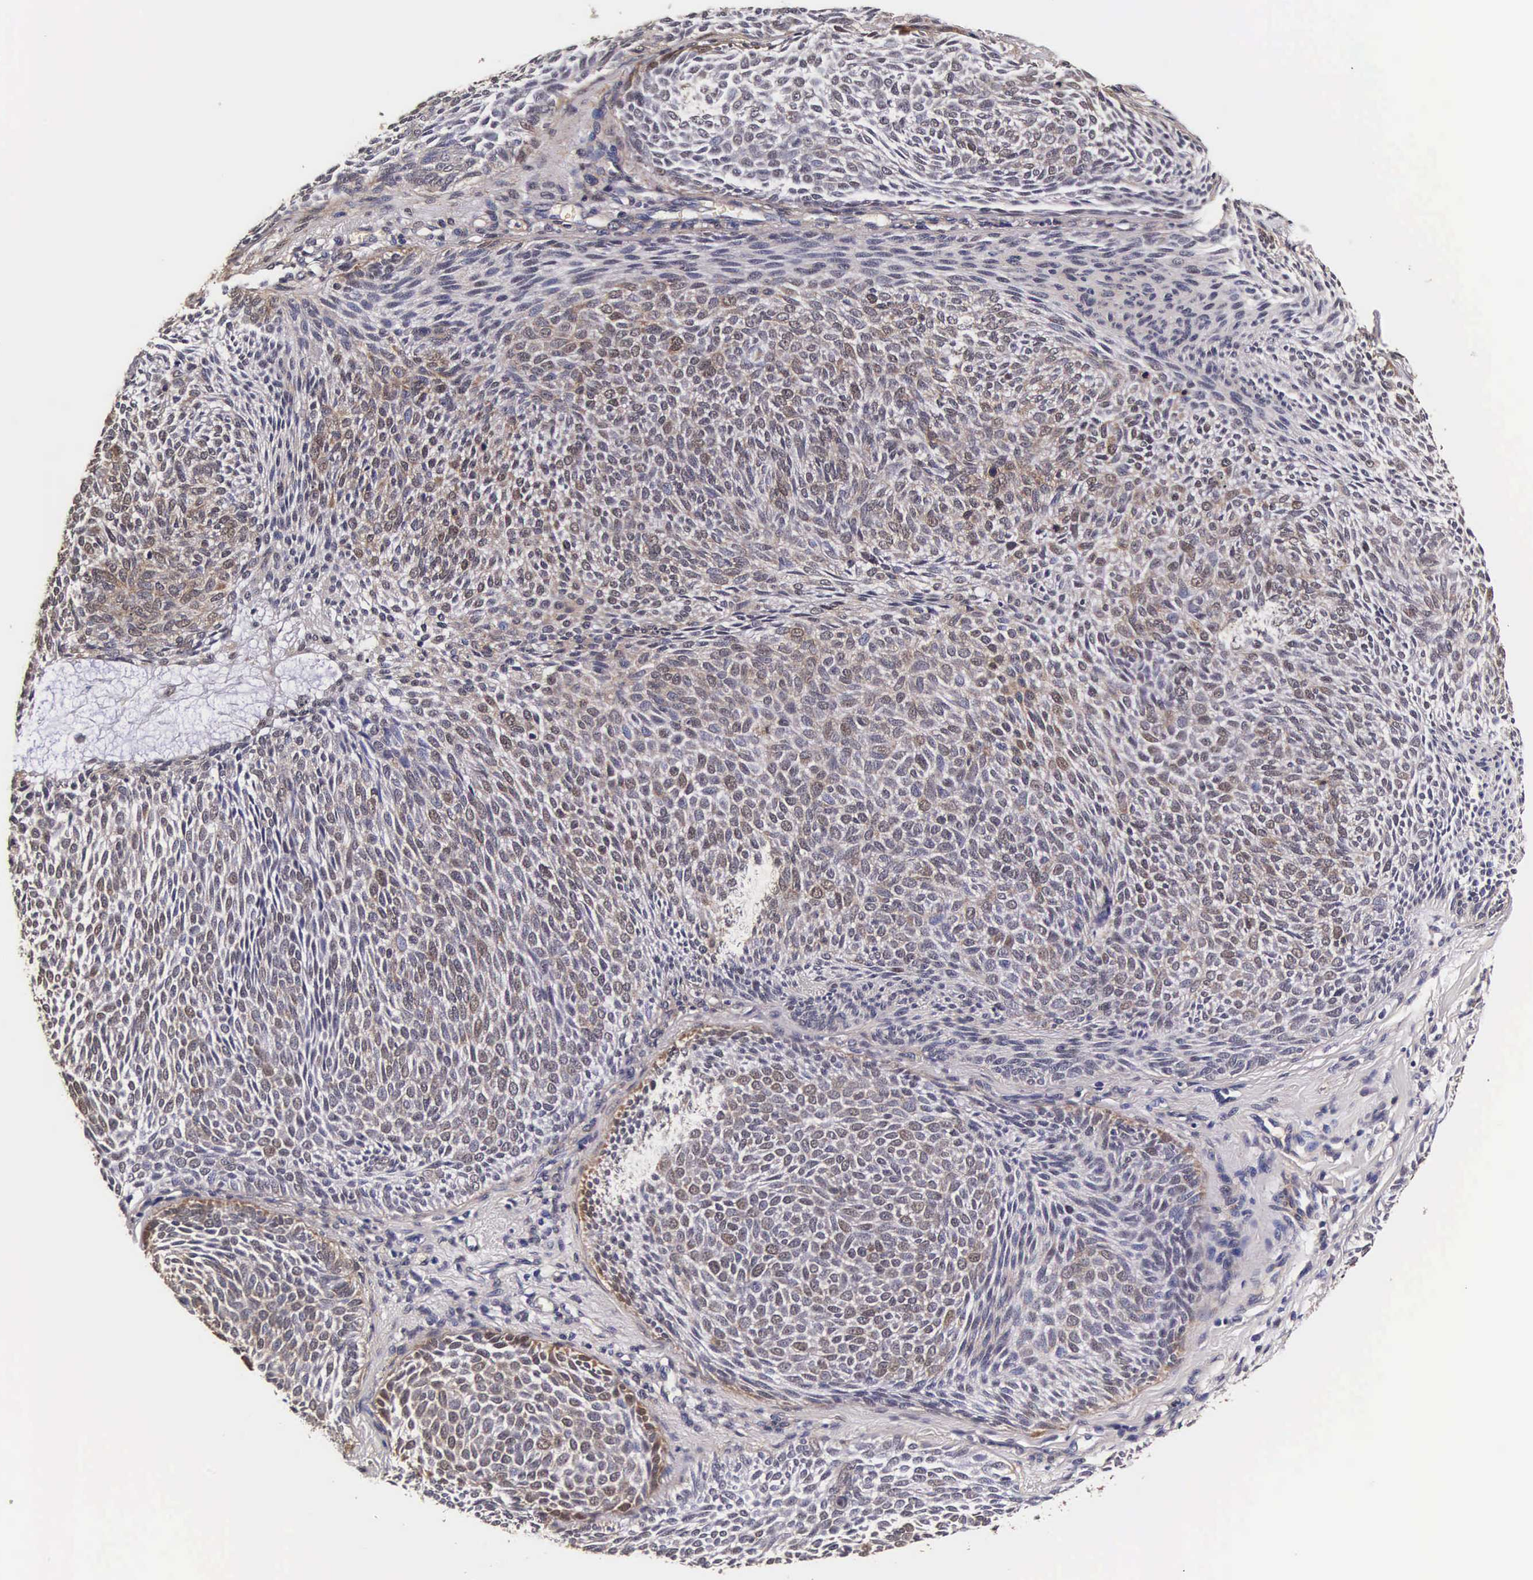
{"staining": {"intensity": "weak", "quantity": "25%-75%", "location": "cytoplasmic/membranous,nuclear"}, "tissue": "skin cancer", "cell_type": "Tumor cells", "image_type": "cancer", "snomed": [{"axis": "morphology", "description": "Basal cell carcinoma"}, {"axis": "topography", "description": "Skin"}], "caption": "Weak cytoplasmic/membranous and nuclear protein expression is appreciated in about 25%-75% of tumor cells in skin cancer (basal cell carcinoma).", "gene": "TECPR2", "patient": {"sex": "male", "age": 84}}